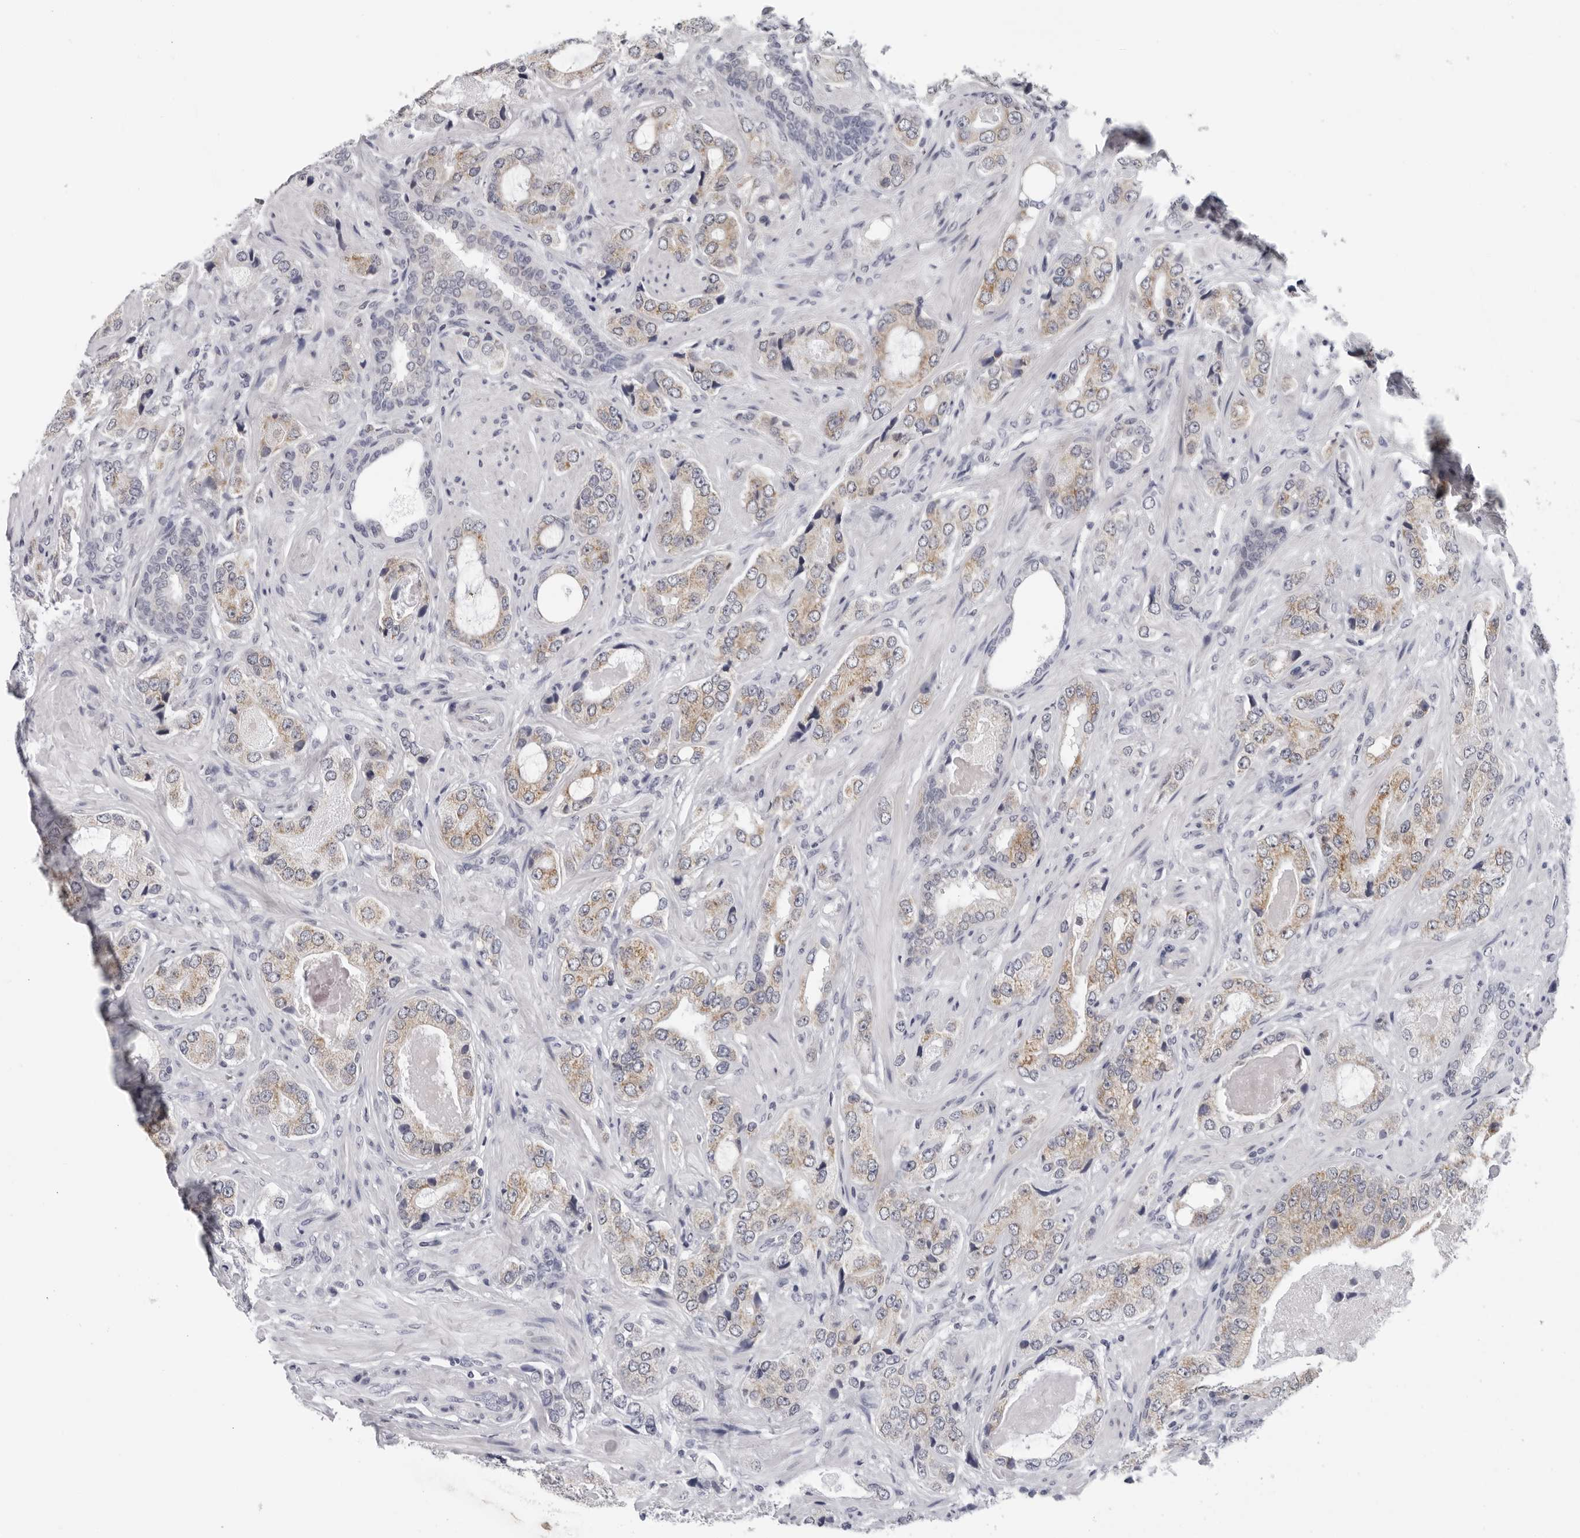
{"staining": {"intensity": "weak", "quantity": ">75%", "location": "cytoplasmic/membranous"}, "tissue": "prostate cancer", "cell_type": "Tumor cells", "image_type": "cancer", "snomed": [{"axis": "morphology", "description": "Normal tissue, NOS"}, {"axis": "morphology", "description": "Adenocarcinoma, High grade"}, {"axis": "topography", "description": "Prostate"}, {"axis": "topography", "description": "Peripheral nerve tissue"}], "caption": "Immunohistochemical staining of adenocarcinoma (high-grade) (prostate) displays low levels of weak cytoplasmic/membranous protein staining in about >75% of tumor cells. Ihc stains the protein in brown and the nuclei are stained blue.", "gene": "CPT2", "patient": {"sex": "male", "age": 59}}